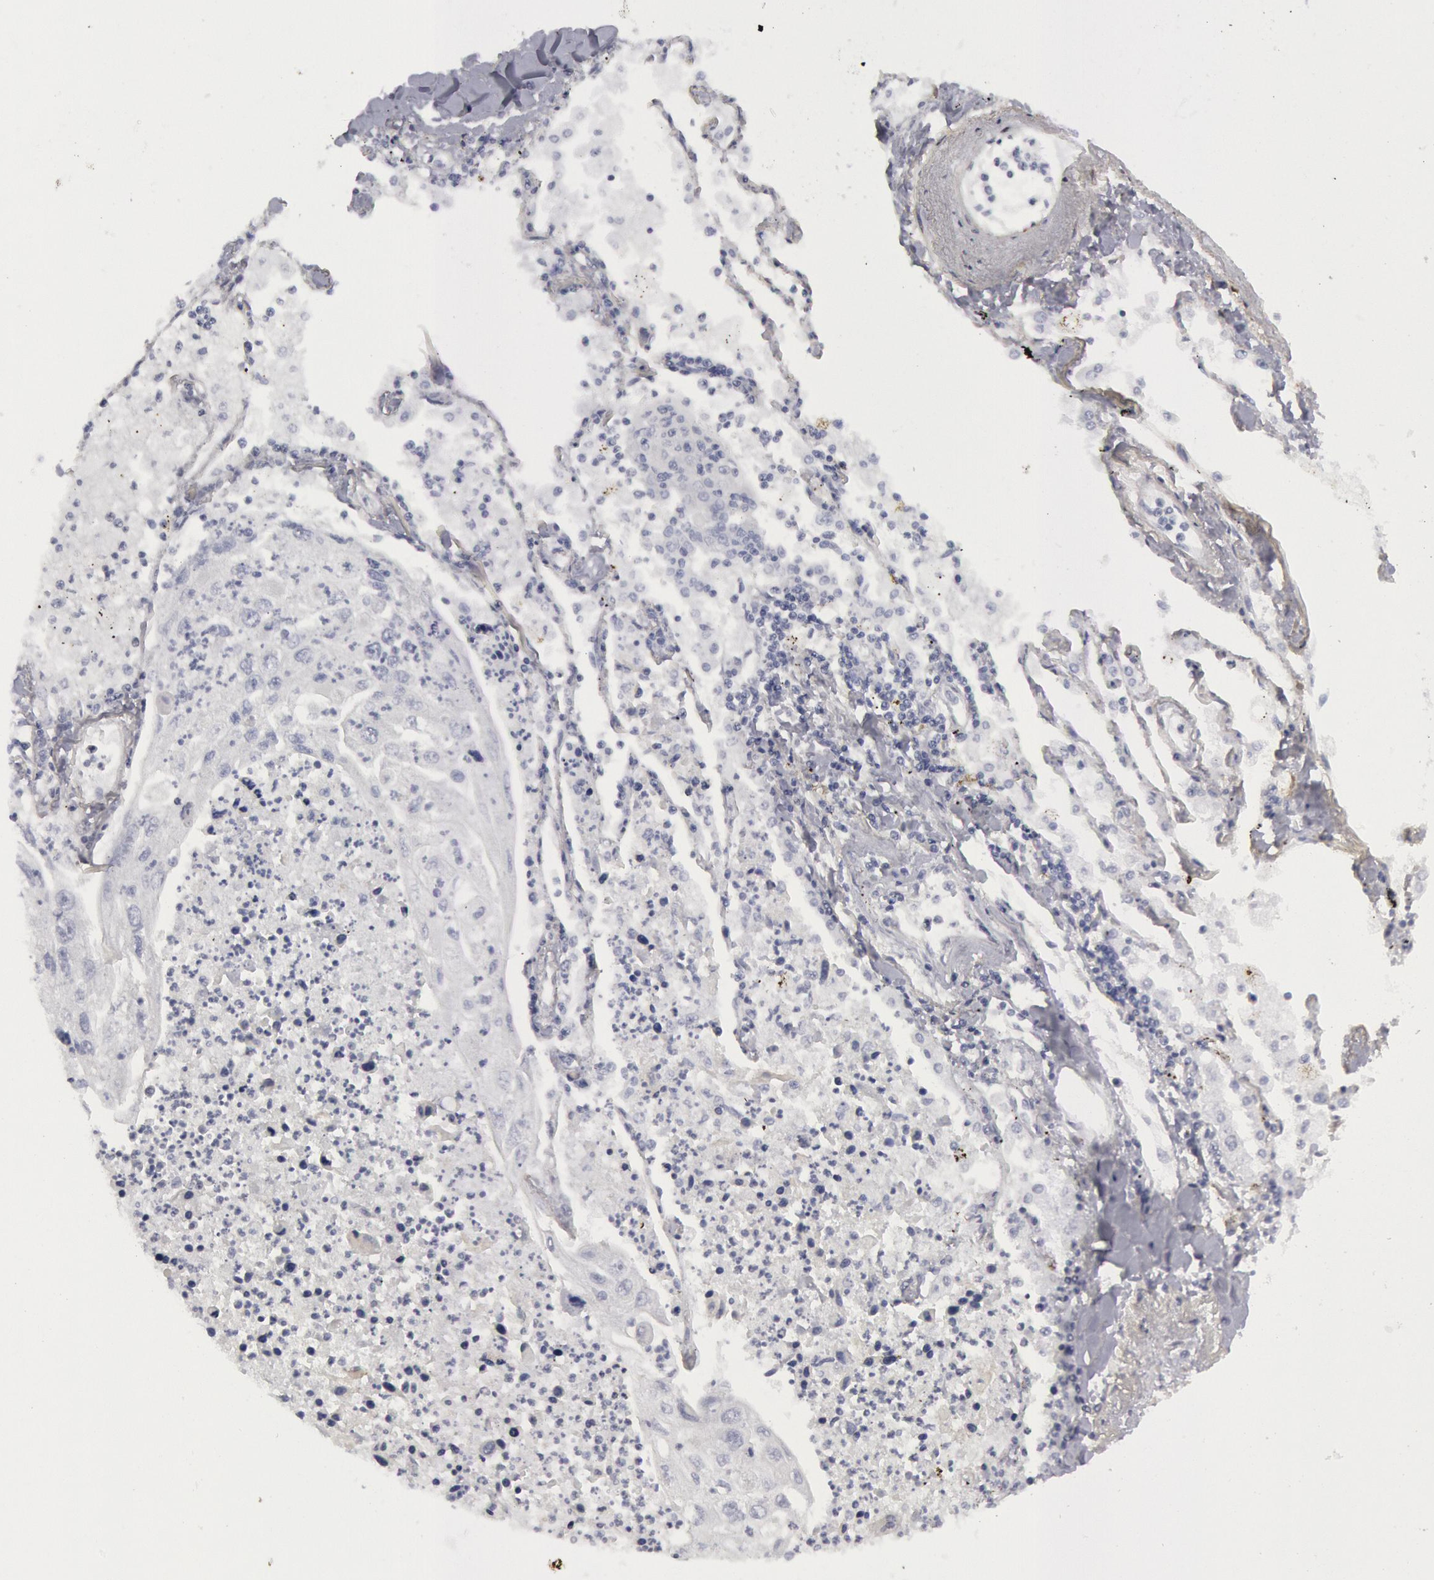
{"staining": {"intensity": "negative", "quantity": "none", "location": "none"}, "tissue": "lung cancer", "cell_type": "Tumor cells", "image_type": "cancer", "snomed": [{"axis": "morphology", "description": "Squamous cell carcinoma, NOS"}, {"axis": "topography", "description": "Lung"}], "caption": "Tumor cells show no significant protein staining in squamous cell carcinoma (lung). (DAB immunohistochemistry, high magnification).", "gene": "FHL1", "patient": {"sex": "male", "age": 75}}